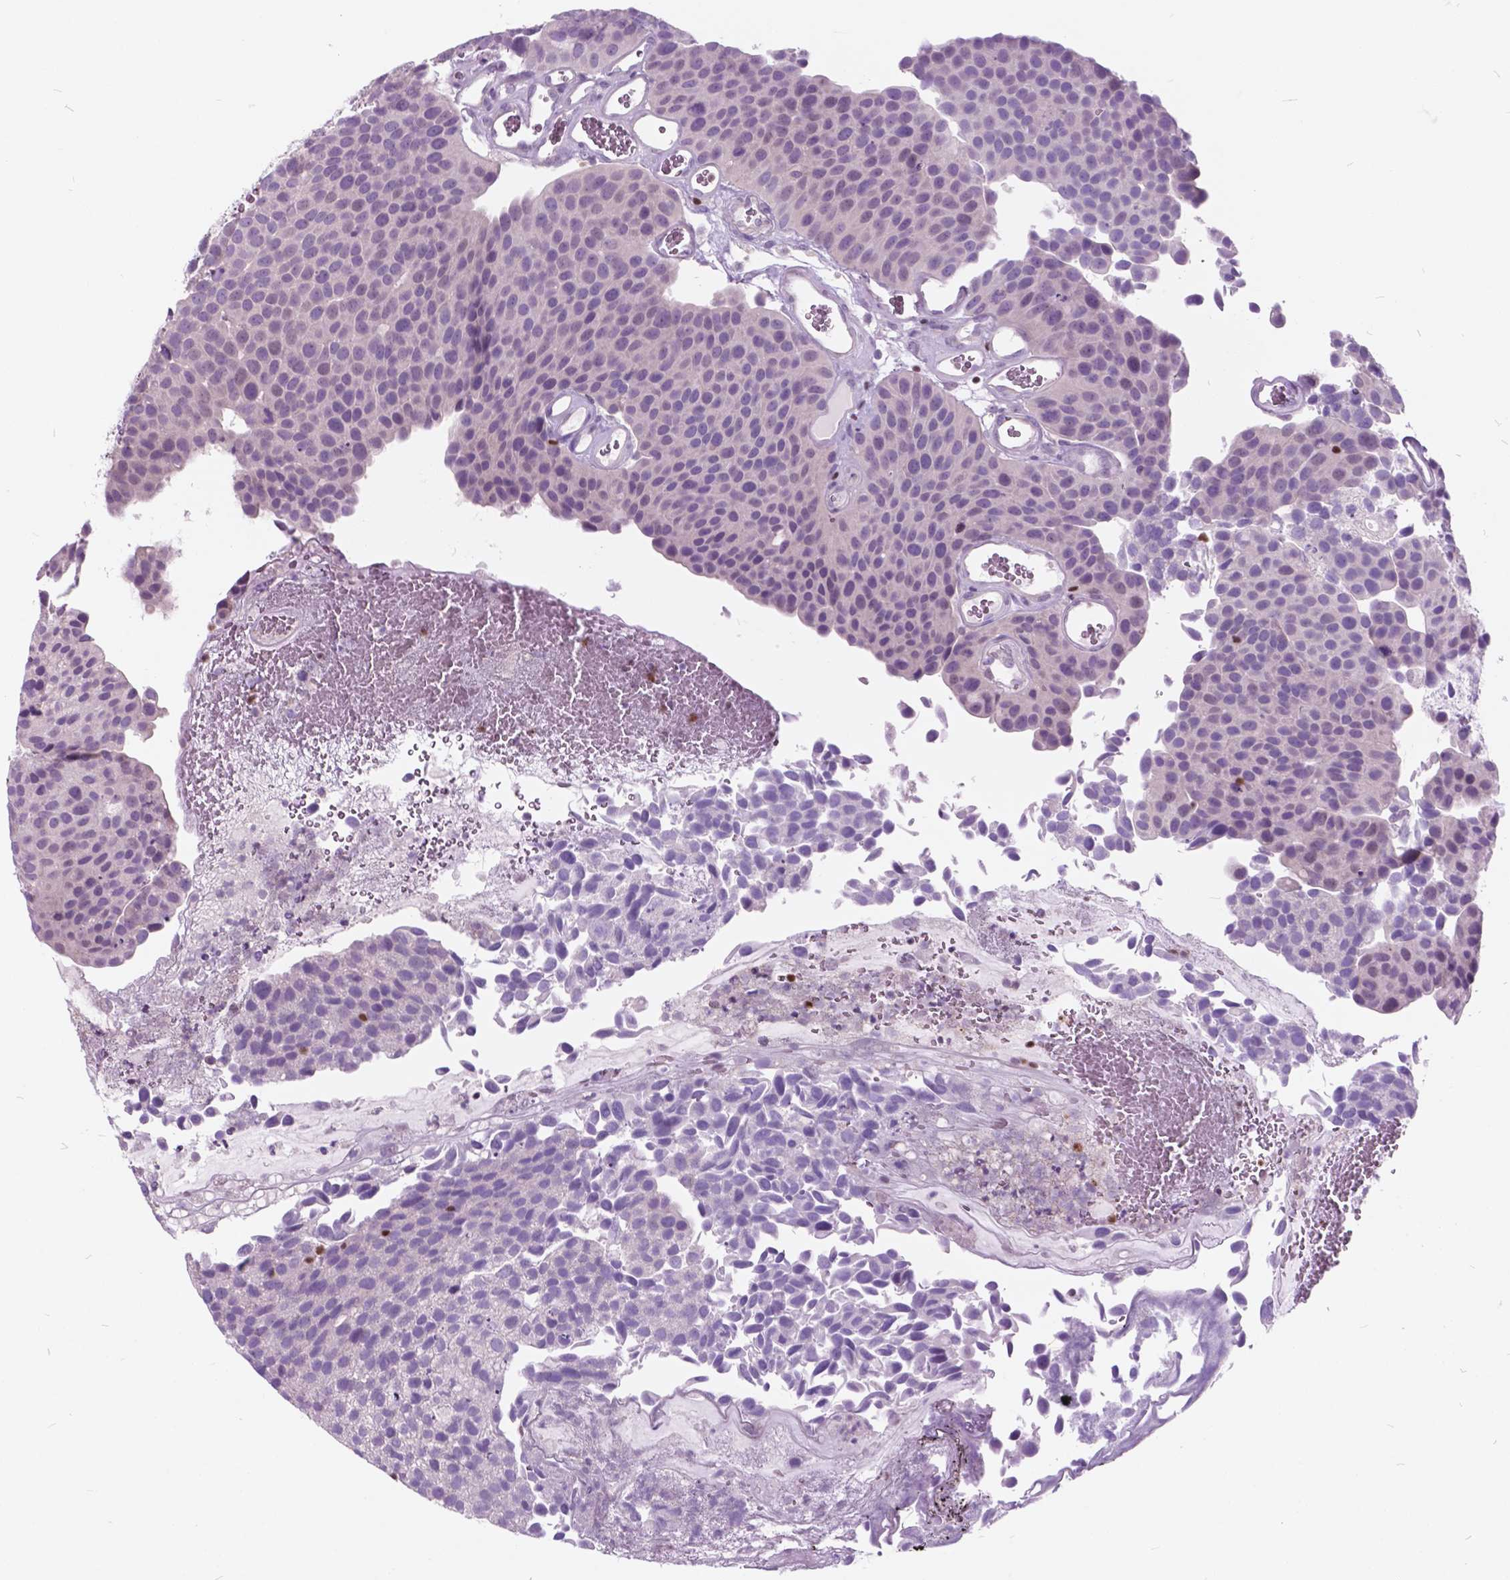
{"staining": {"intensity": "negative", "quantity": "none", "location": "none"}, "tissue": "urothelial cancer", "cell_type": "Tumor cells", "image_type": "cancer", "snomed": [{"axis": "morphology", "description": "Urothelial carcinoma, Low grade"}, {"axis": "topography", "description": "Urinary bladder"}], "caption": "An immunohistochemistry (IHC) micrograph of urothelial cancer is shown. There is no staining in tumor cells of urothelial cancer.", "gene": "SP140", "patient": {"sex": "female", "age": 69}}